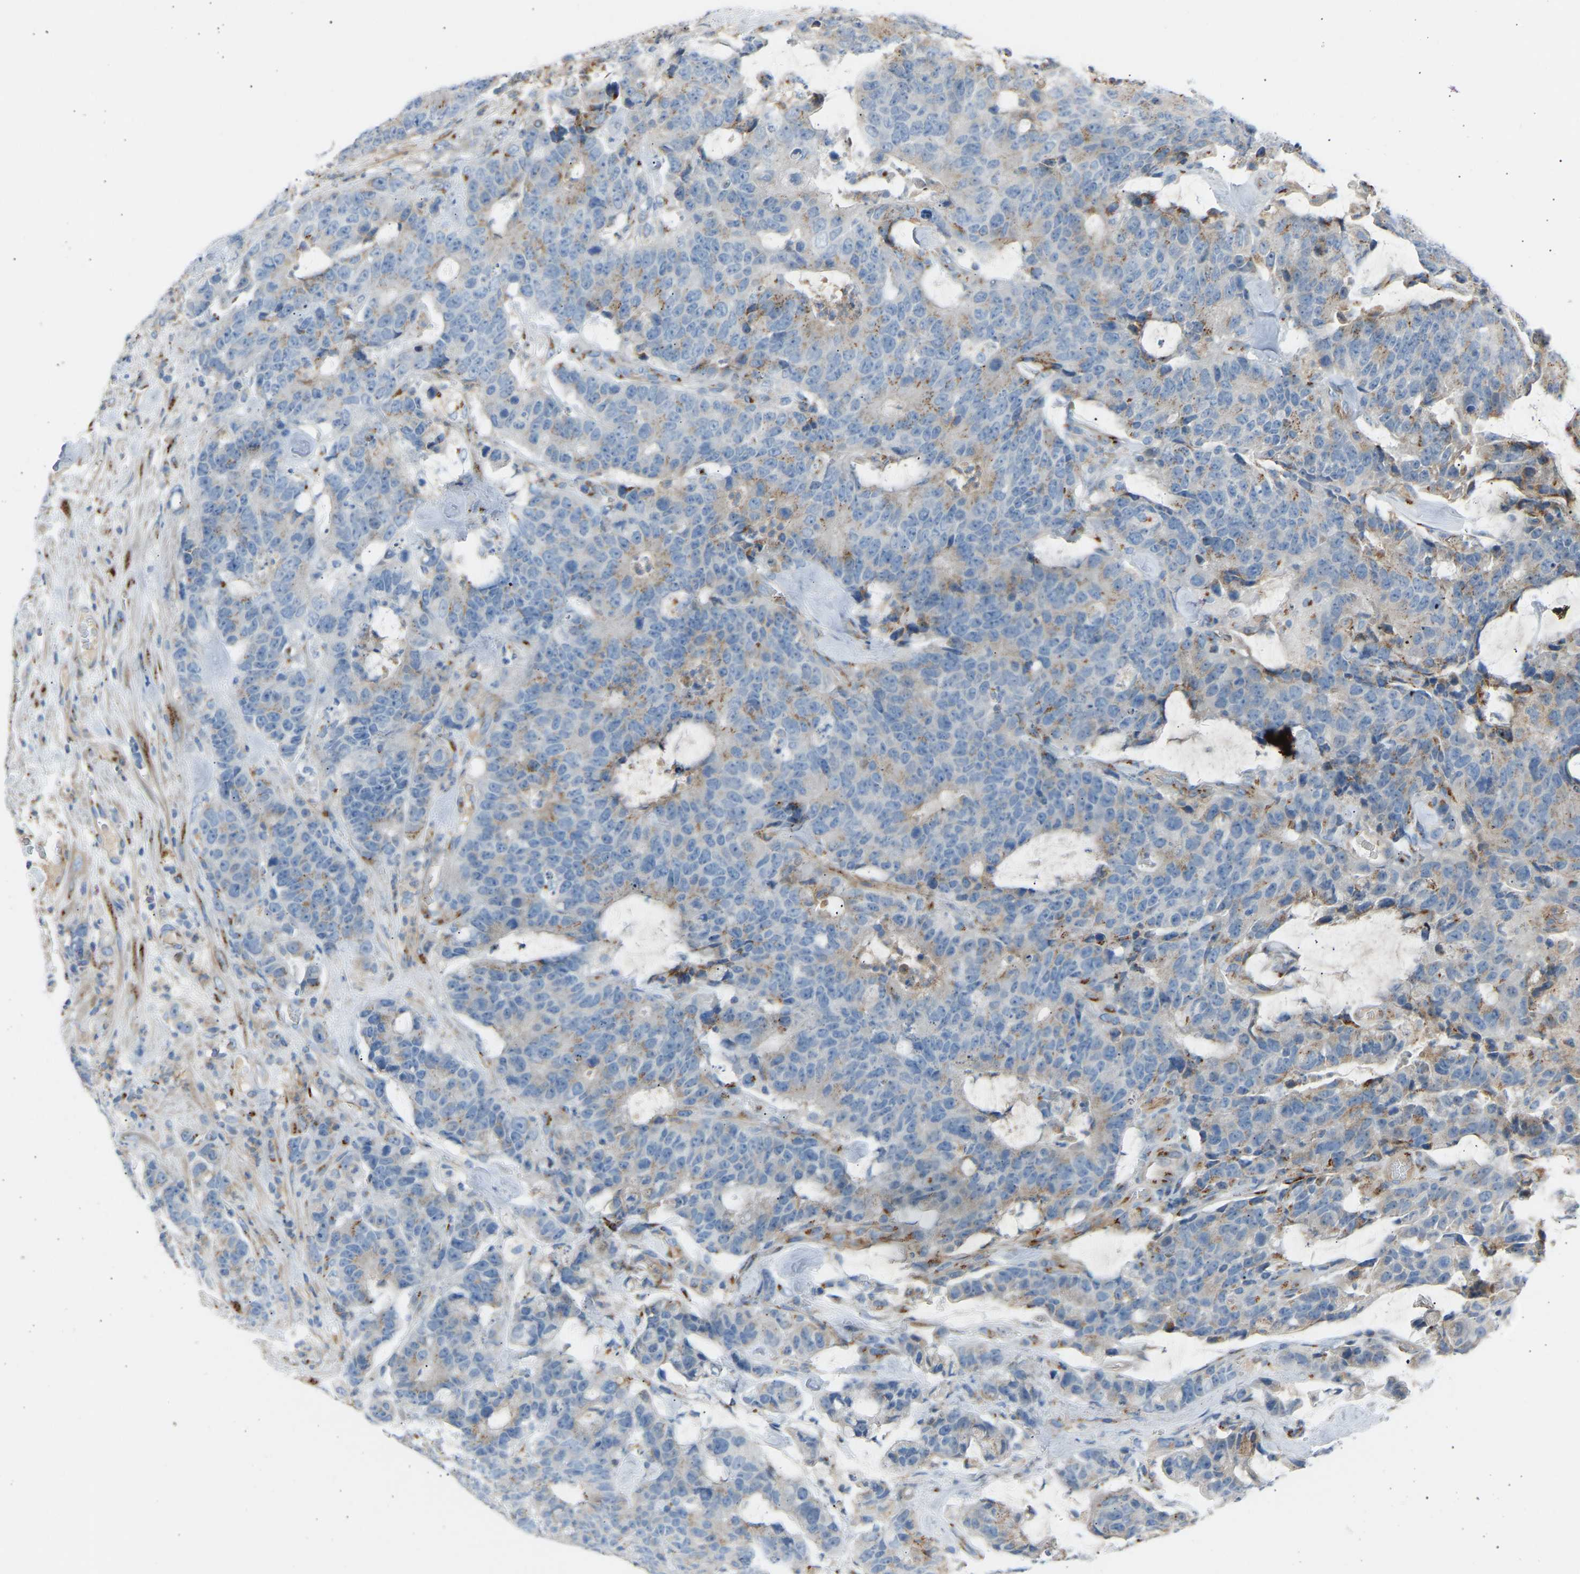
{"staining": {"intensity": "weak", "quantity": "25%-75%", "location": "cytoplasmic/membranous"}, "tissue": "colorectal cancer", "cell_type": "Tumor cells", "image_type": "cancer", "snomed": [{"axis": "morphology", "description": "Adenocarcinoma, NOS"}, {"axis": "topography", "description": "Colon"}], "caption": "Adenocarcinoma (colorectal) stained with immunohistochemistry reveals weak cytoplasmic/membranous positivity in approximately 25%-75% of tumor cells. The staining is performed using DAB (3,3'-diaminobenzidine) brown chromogen to label protein expression. The nuclei are counter-stained blue using hematoxylin.", "gene": "CYREN", "patient": {"sex": "female", "age": 86}}